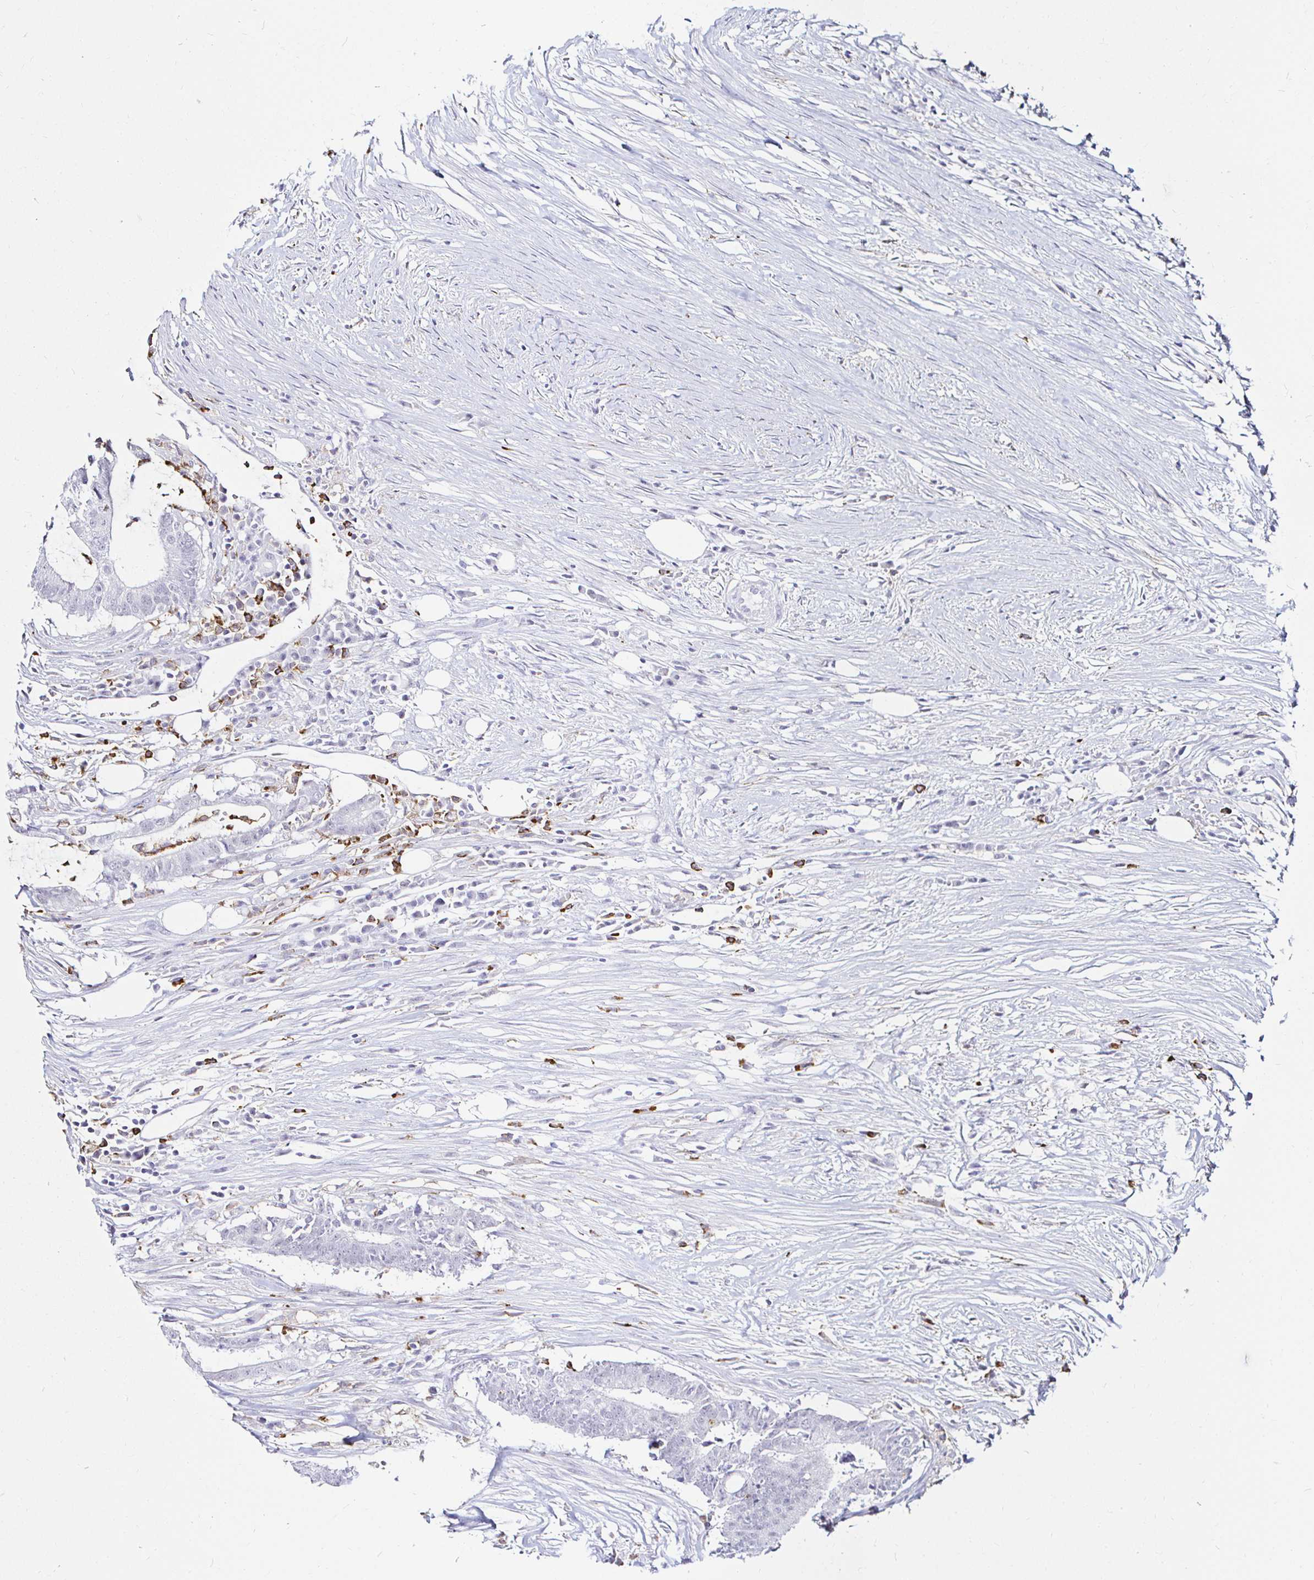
{"staining": {"intensity": "negative", "quantity": "none", "location": "none"}, "tissue": "colorectal cancer", "cell_type": "Tumor cells", "image_type": "cancer", "snomed": [{"axis": "morphology", "description": "Adenocarcinoma, NOS"}, {"axis": "topography", "description": "Colon"}], "caption": "The histopathology image reveals no significant expression in tumor cells of colorectal cancer (adenocarcinoma).", "gene": "CYBB", "patient": {"sex": "female", "age": 43}}